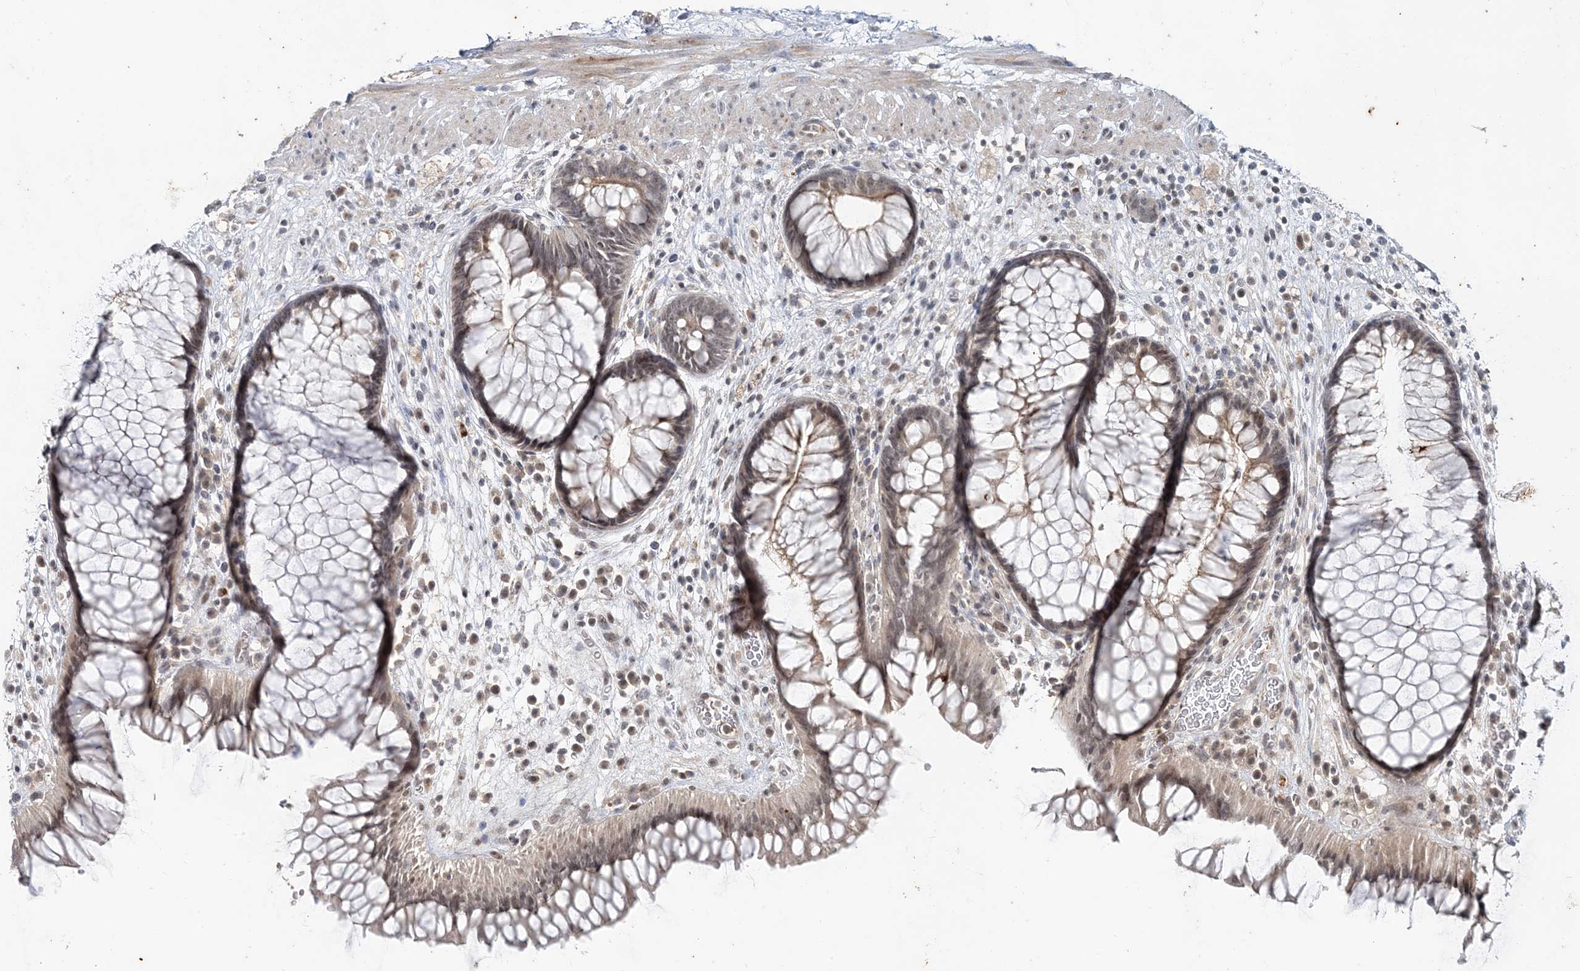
{"staining": {"intensity": "weak", "quantity": "25%-75%", "location": "cytoplasmic/membranous,nuclear"}, "tissue": "rectum", "cell_type": "Glandular cells", "image_type": "normal", "snomed": [{"axis": "morphology", "description": "Normal tissue, NOS"}, {"axis": "topography", "description": "Rectum"}], "caption": "An immunohistochemistry histopathology image of benign tissue is shown. Protein staining in brown labels weak cytoplasmic/membranous,nuclear positivity in rectum within glandular cells. (DAB (3,3'-diaminobenzidine) IHC, brown staining for protein, blue staining for nuclei).", "gene": "LEXM", "patient": {"sex": "male", "age": 51}}